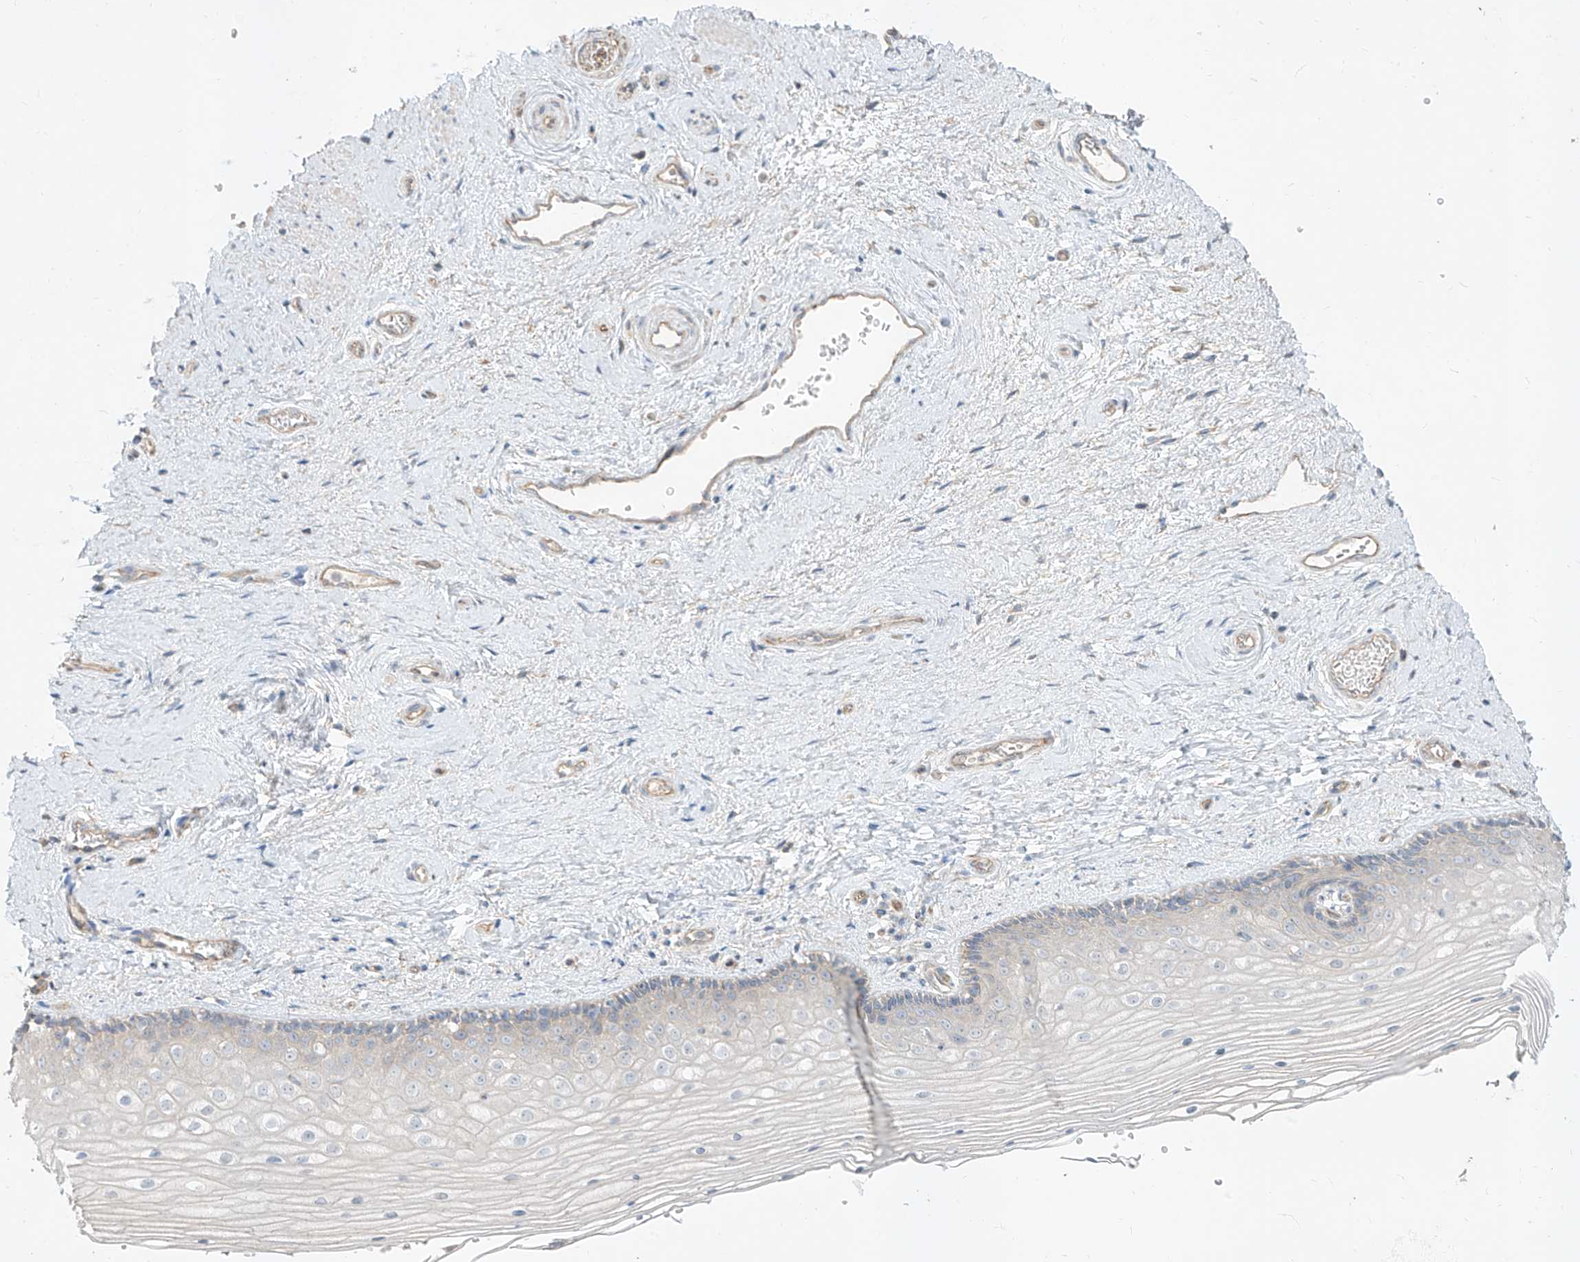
{"staining": {"intensity": "negative", "quantity": "none", "location": "none"}, "tissue": "vagina", "cell_type": "Squamous epithelial cells", "image_type": "normal", "snomed": [{"axis": "morphology", "description": "Normal tissue, NOS"}, {"axis": "topography", "description": "Vagina"}], "caption": "Photomicrograph shows no protein positivity in squamous epithelial cells of normal vagina. Brightfield microscopy of immunohistochemistry stained with DAB (3,3'-diaminobenzidine) (brown) and hematoxylin (blue), captured at high magnification.", "gene": "EPHX4", "patient": {"sex": "female", "age": 46}}